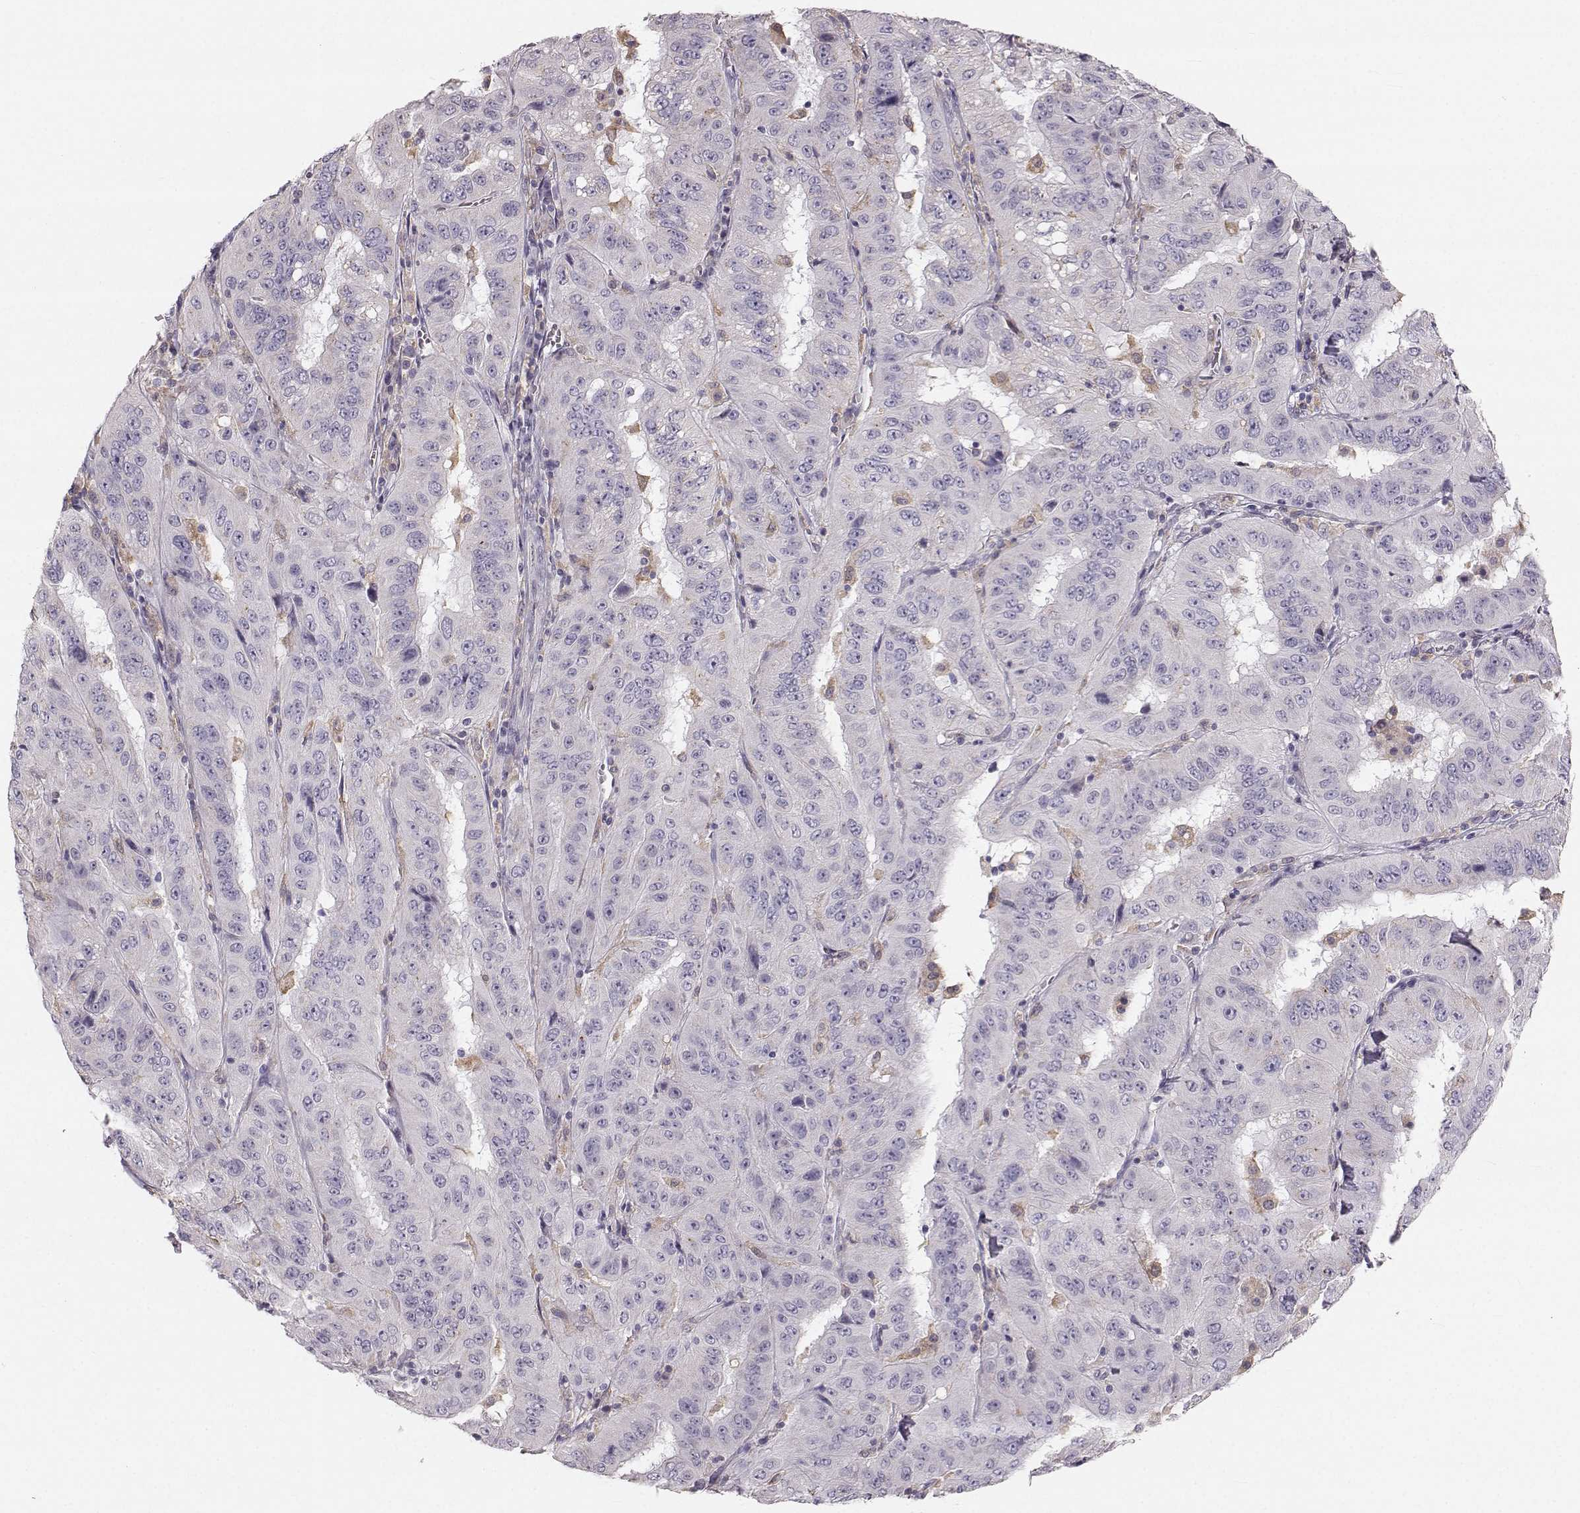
{"staining": {"intensity": "negative", "quantity": "none", "location": "none"}, "tissue": "pancreatic cancer", "cell_type": "Tumor cells", "image_type": "cancer", "snomed": [{"axis": "morphology", "description": "Adenocarcinoma, NOS"}, {"axis": "topography", "description": "Pancreas"}], "caption": "An immunohistochemistry micrograph of adenocarcinoma (pancreatic) is shown. There is no staining in tumor cells of adenocarcinoma (pancreatic). (DAB (3,3'-diaminobenzidine) IHC, high magnification).", "gene": "RUNDC3A", "patient": {"sex": "male", "age": 63}}